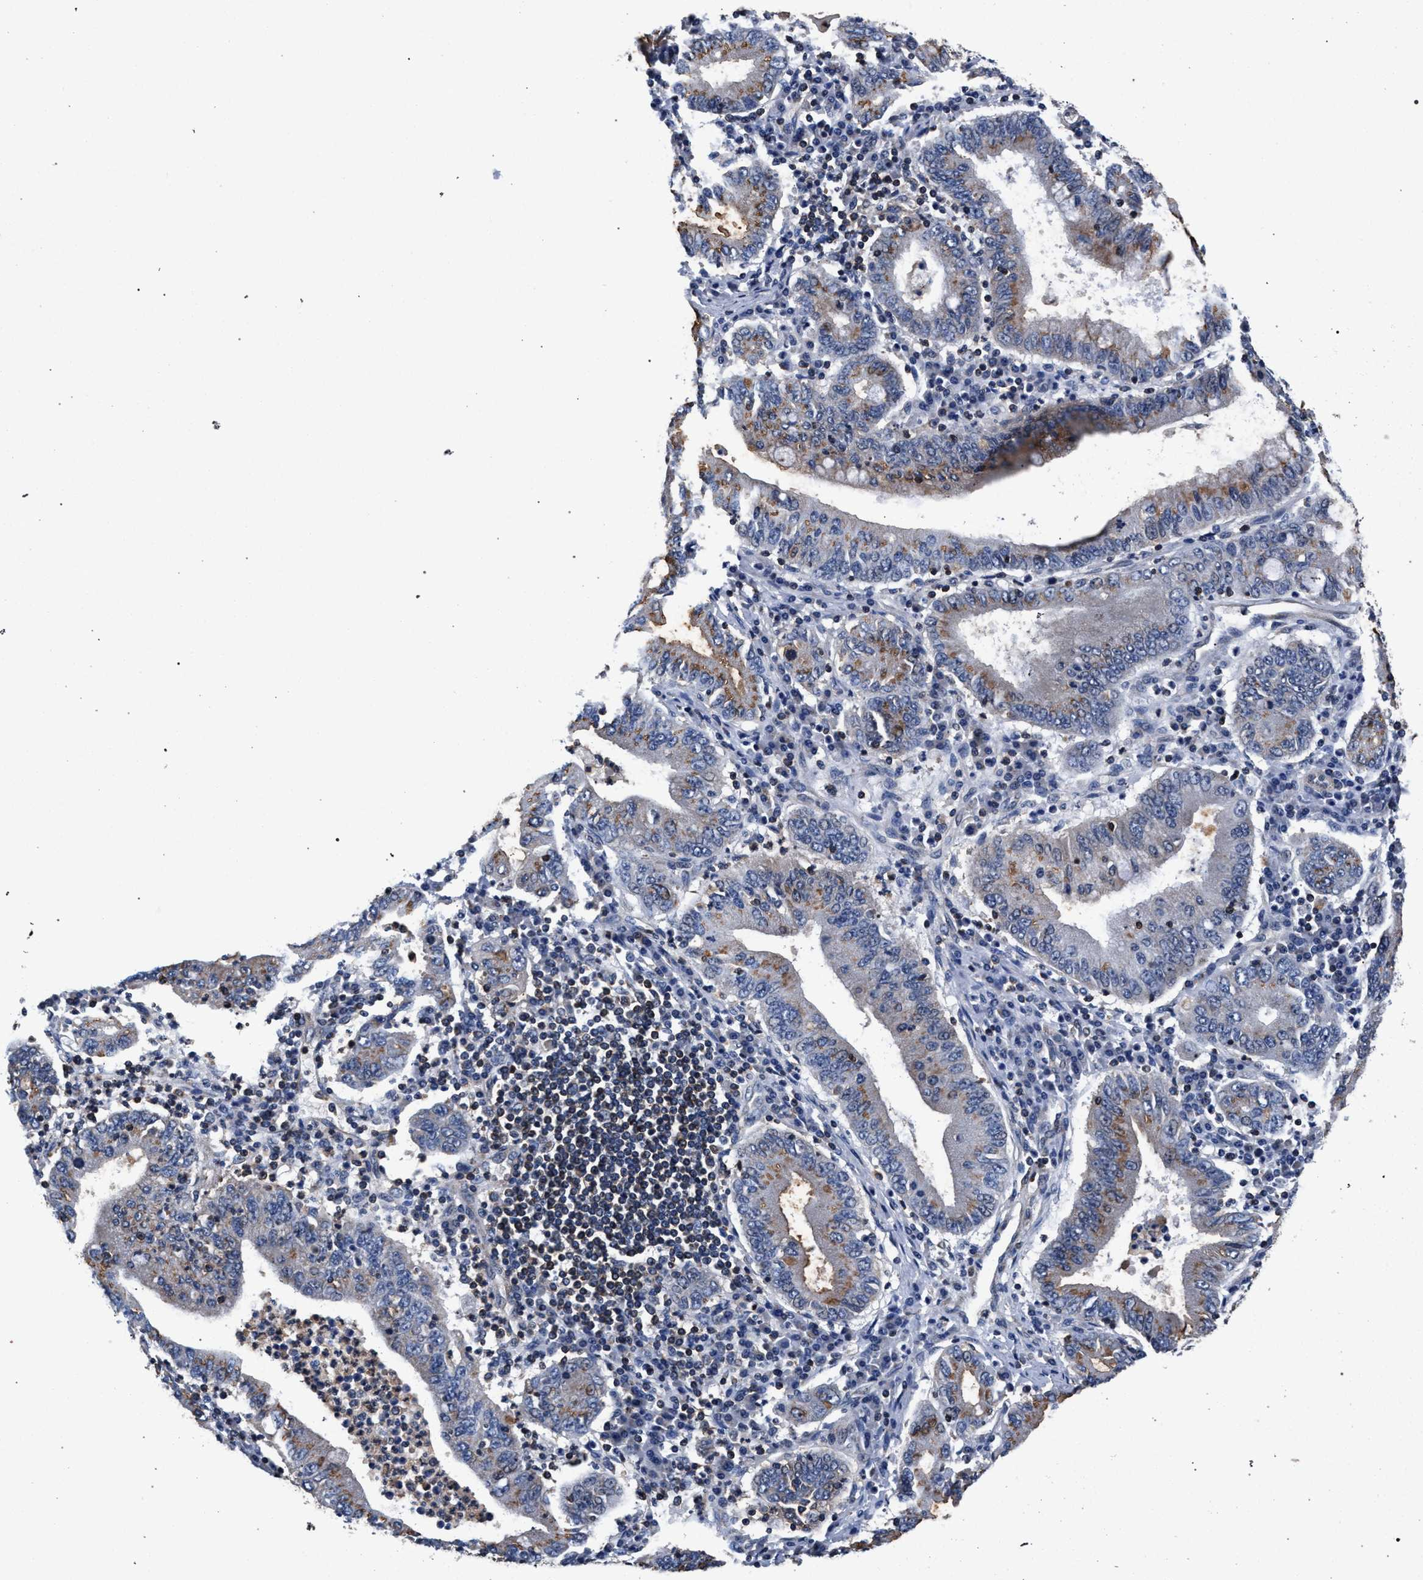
{"staining": {"intensity": "moderate", "quantity": "<25%", "location": "cytoplasmic/membranous"}, "tissue": "stomach cancer", "cell_type": "Tumor cells", "image_type": "cancer", "snomed": [{"axis": "morphology", "description": "Normal tissue, NOS"}, {"axis": "morphology", "description": "Adenocarcinoma, NOS"}, {"axis": "topography", "description": "Esophagus"}, {"axis": "topography", "description": "Stomach, upper"}, {"axis": "topography", "description": "Peripheral nerve tissue"}], "caption": "This is a micrograph of immunohistochemistry staining of stomach cancer, which shows moderate expression in the cytoplasmic/membranous of tumor cells.", "gene": "LASP1", "patient": {"sex": "male", "age": 62}}